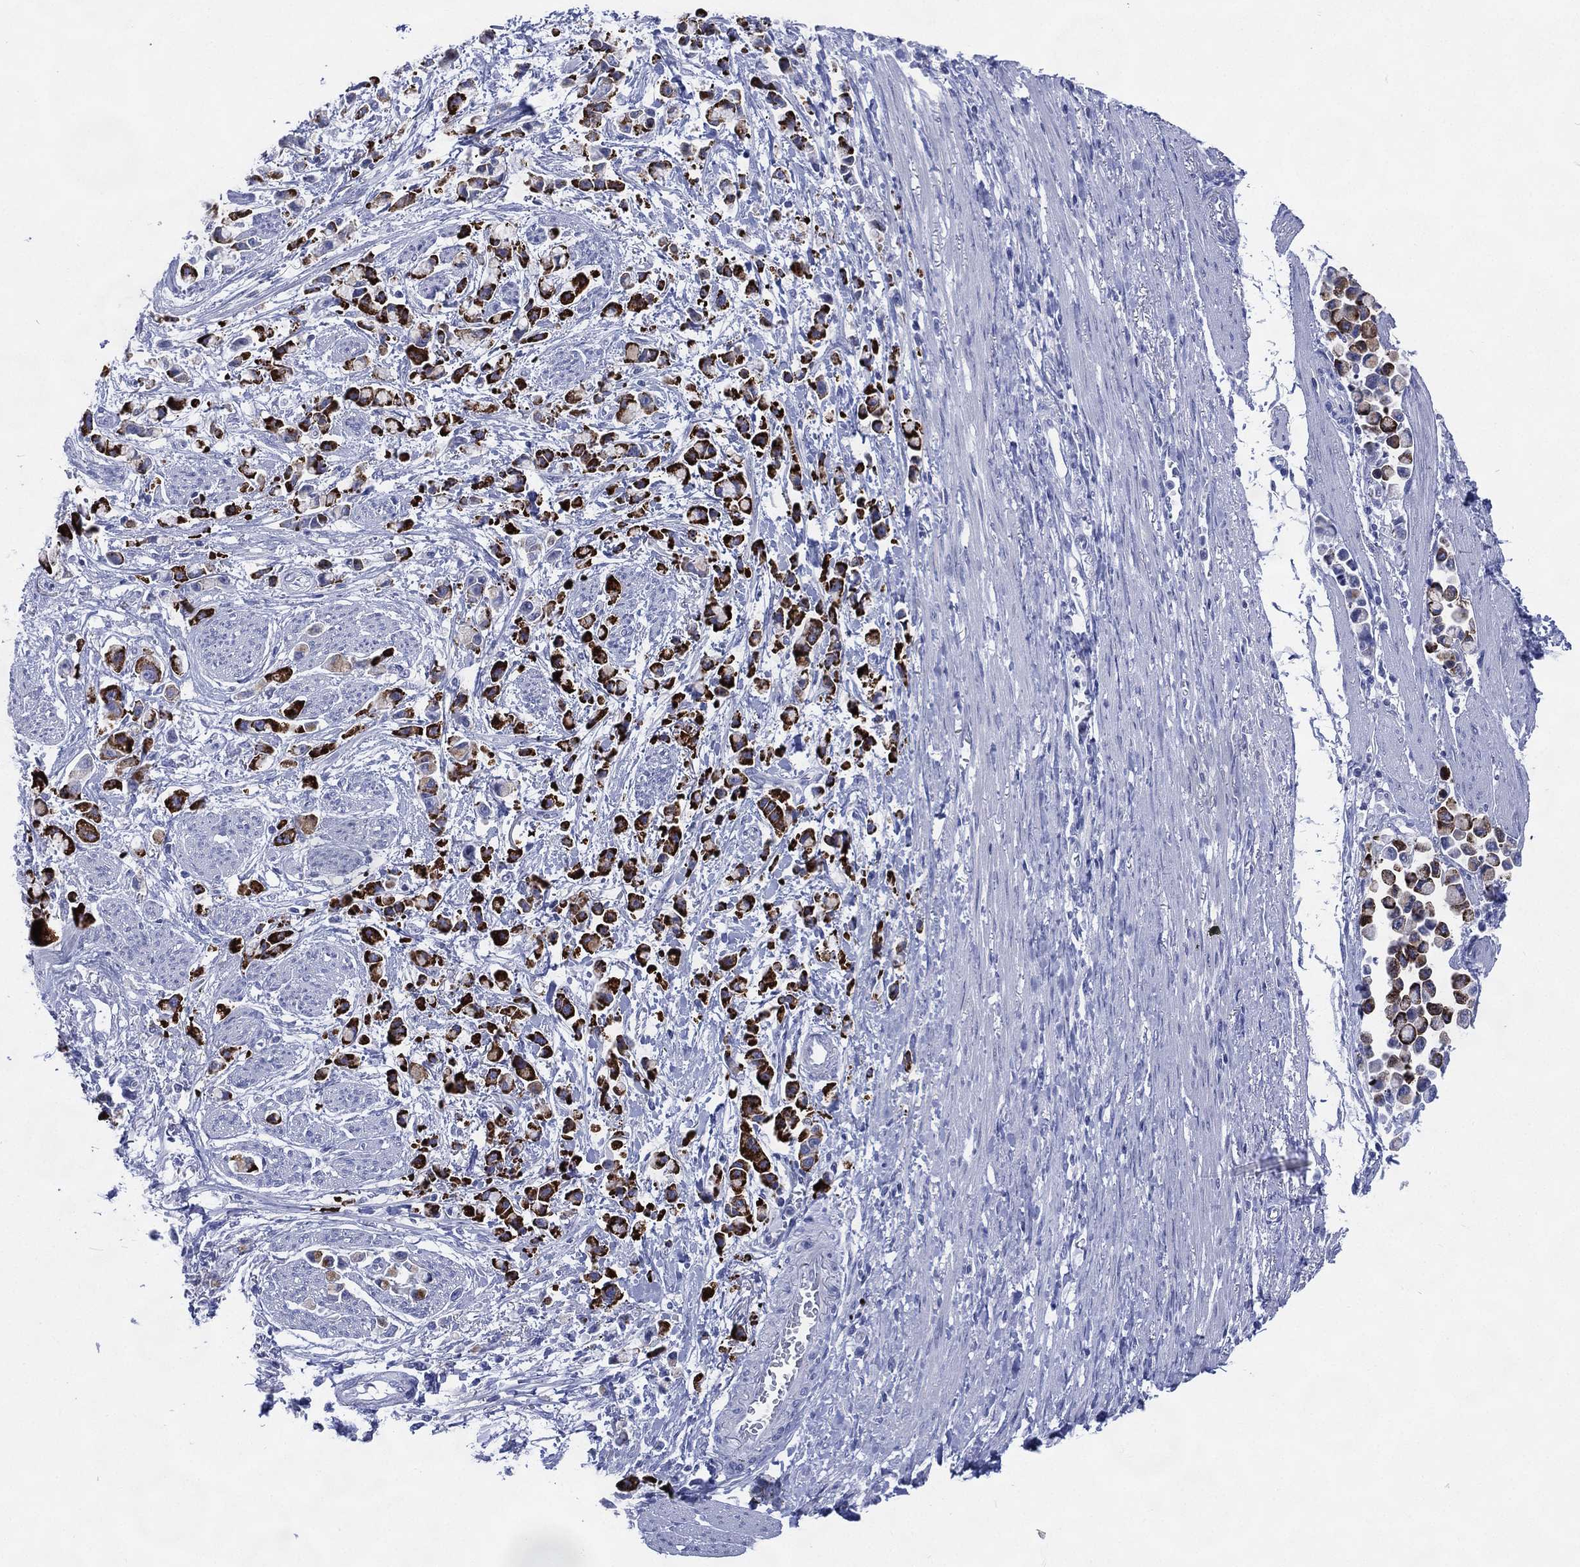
{"staining": {"intensity": "strong", "quantity": ">75%", "location": "cytoplasmic/membranous"}, "tissue": "stomach cancer", "cell_type": "Tumor cells", "image_type": "cancer", "snomed": [{"axis": "morphology", "description": "Adenocarcinoma, NOS"}, {"axis": "topography", "description": "Stomach"}], "caption": "Stomach cancer (adenocarcinoma) stained for a protein (brown) shows strong cytoplasmic/membranous positive expression in approximately >75% of tumor cells.", "gene": "TMEM247", "patient": {"sex": "female", "age": 81}}